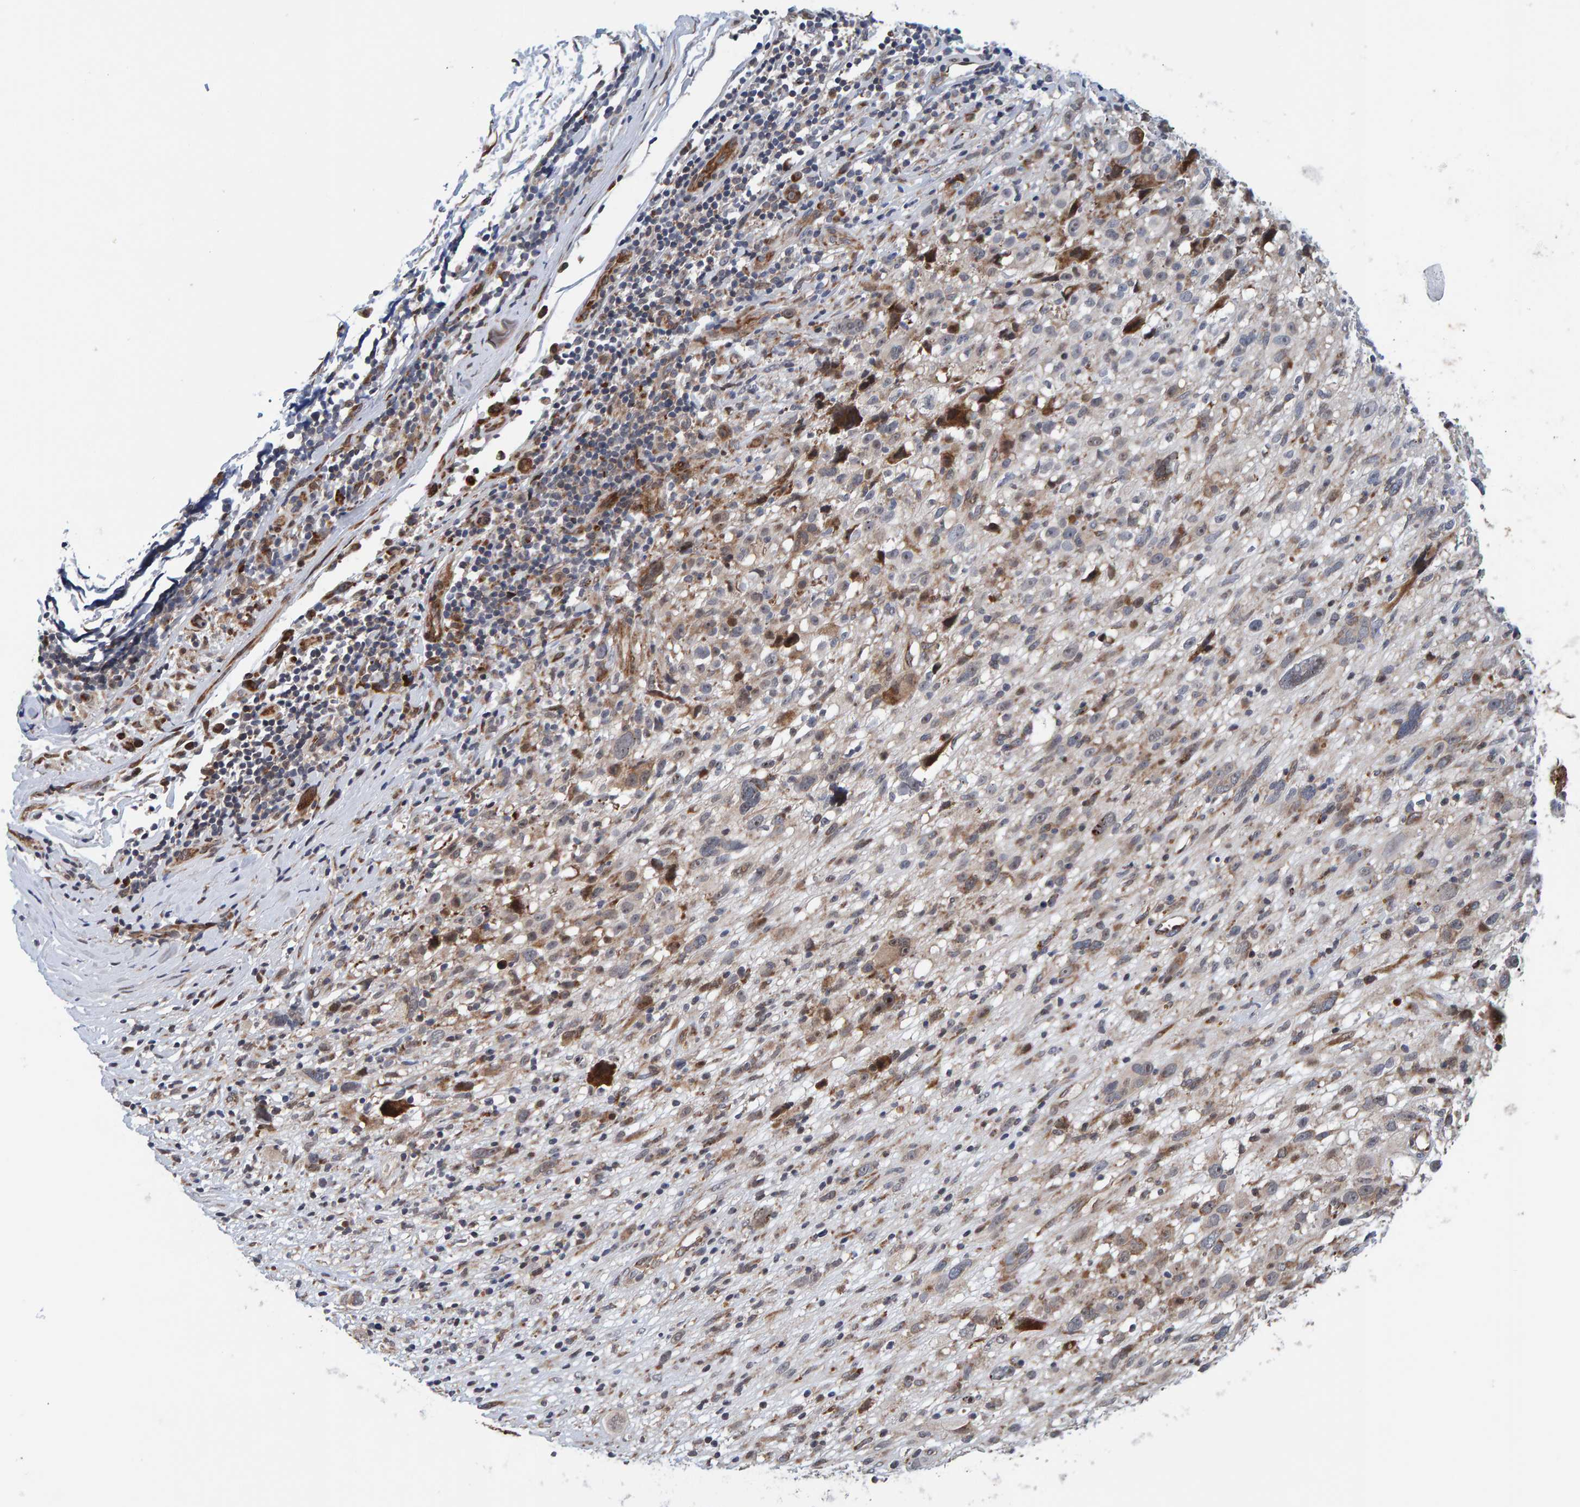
{"staining": {"intensity": "weak", "quantity": "<25%", "location": "cytoplasmic/membranous"}, "tissue": "melanoma", "cell_type": "Tumor cells", "image_type": "cancer", "snomed": [{"axis": "morphology", "description": "Malignant melanoma, NOS"}, {"axis": "topography", "description": "Skin"}], "caption": "High magnification brightfield microscopy of melanoma stained with DAB (brown) and counterstained with hematoxylin (blue): tumor cells show no significant positivity.", "gene": "MFSD6L", "patient": {"sex": "female", "age": 55}}